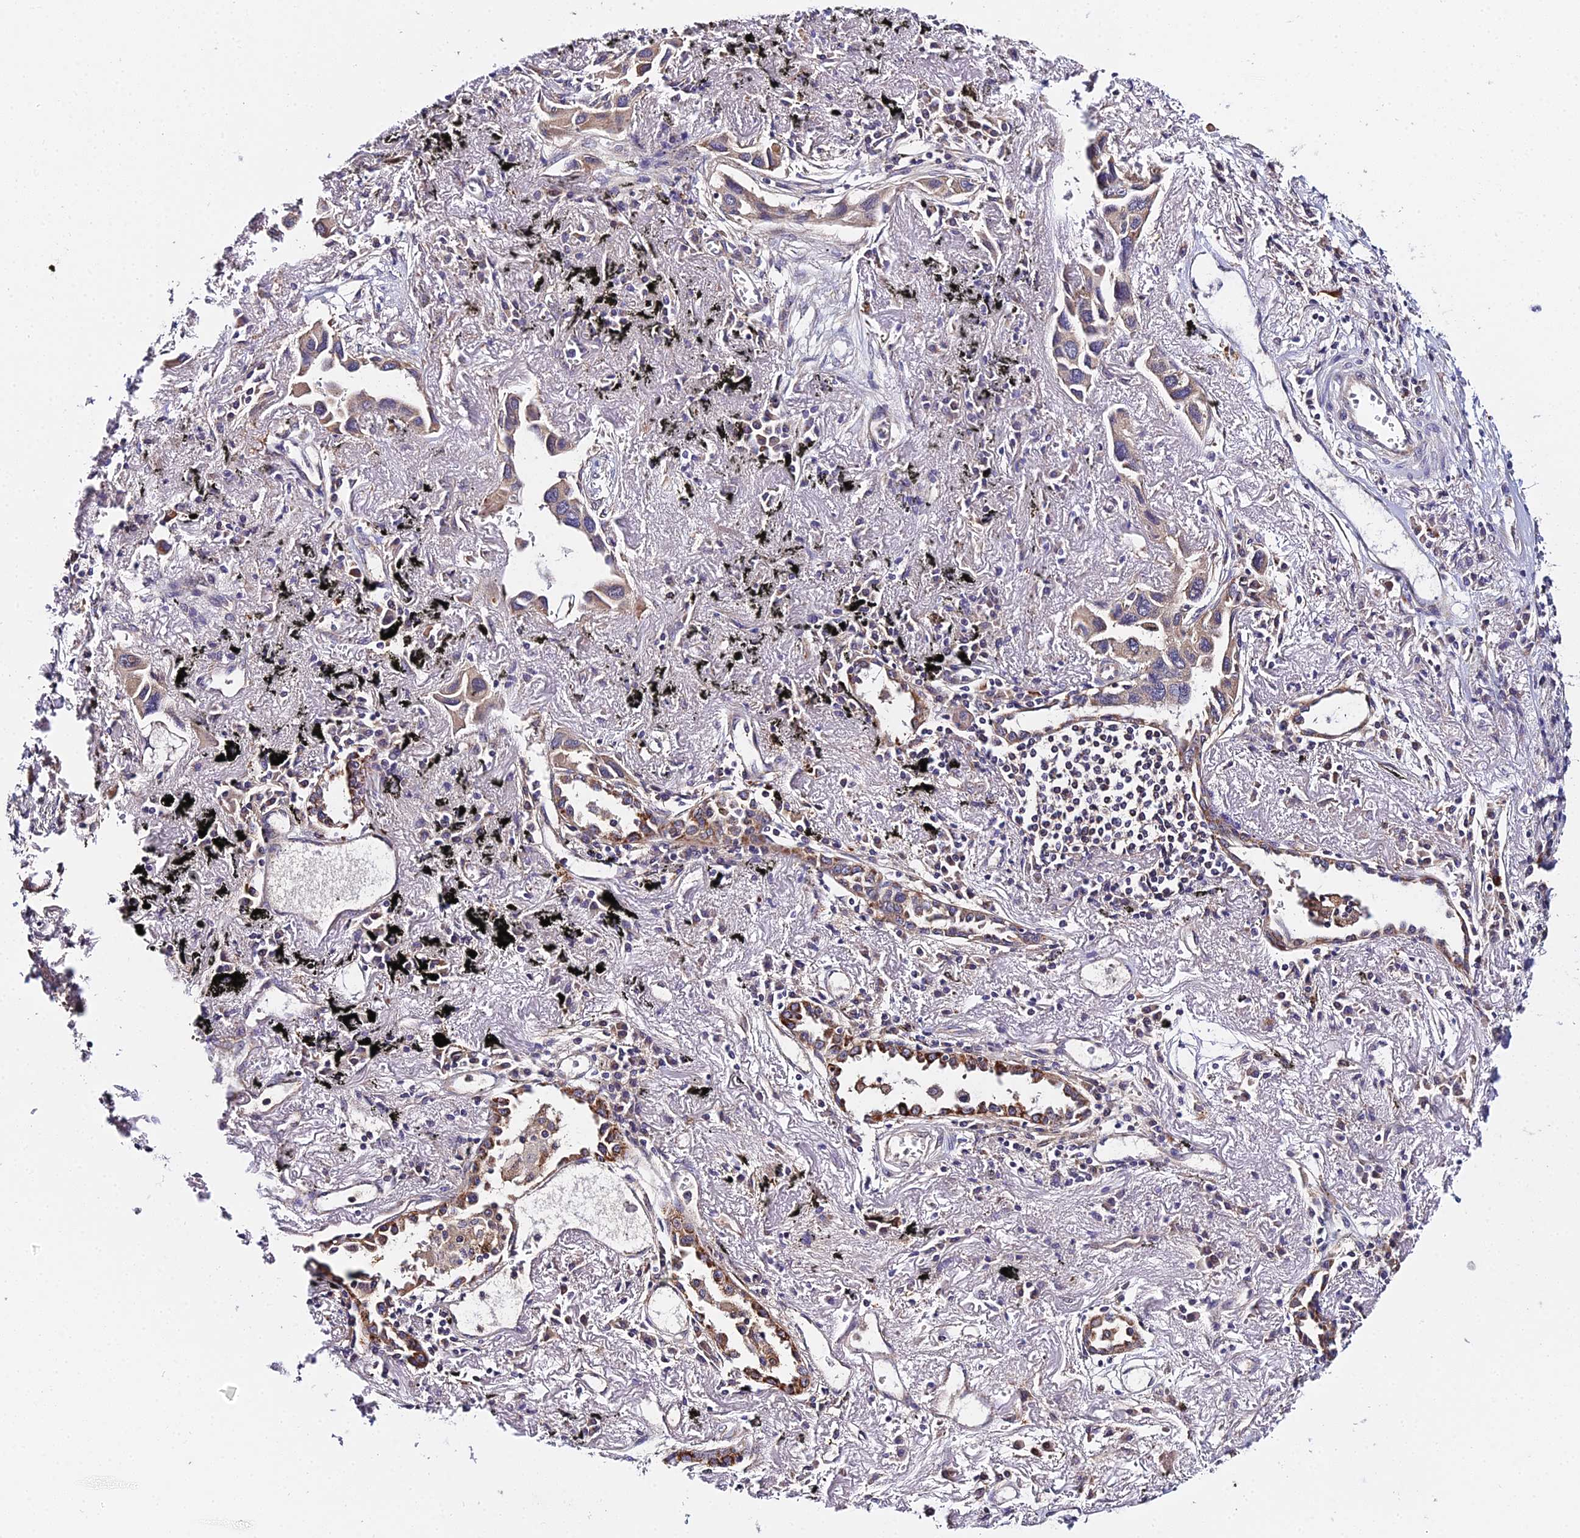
{"staining": {"intensity": "moderate", "quantity": "25%-75%", "location": "cytoplasmic/membranous"}, "tissue": "lung cancer", "cell_type": "Tumor cells", "image_type": "cancer", "snomed": [{"axis": "morphology", "description": "Adenocarcinoma, NOS"}, {"axis": "topography", "description": "Lung"}], "caption": "Lung cancer tissue displays moderate cytoplasmic/membranous staining in approximately 25%-75% of tumor cells", "gene": "ZBED8", "patient": {"sex": "female", "age": 76}}